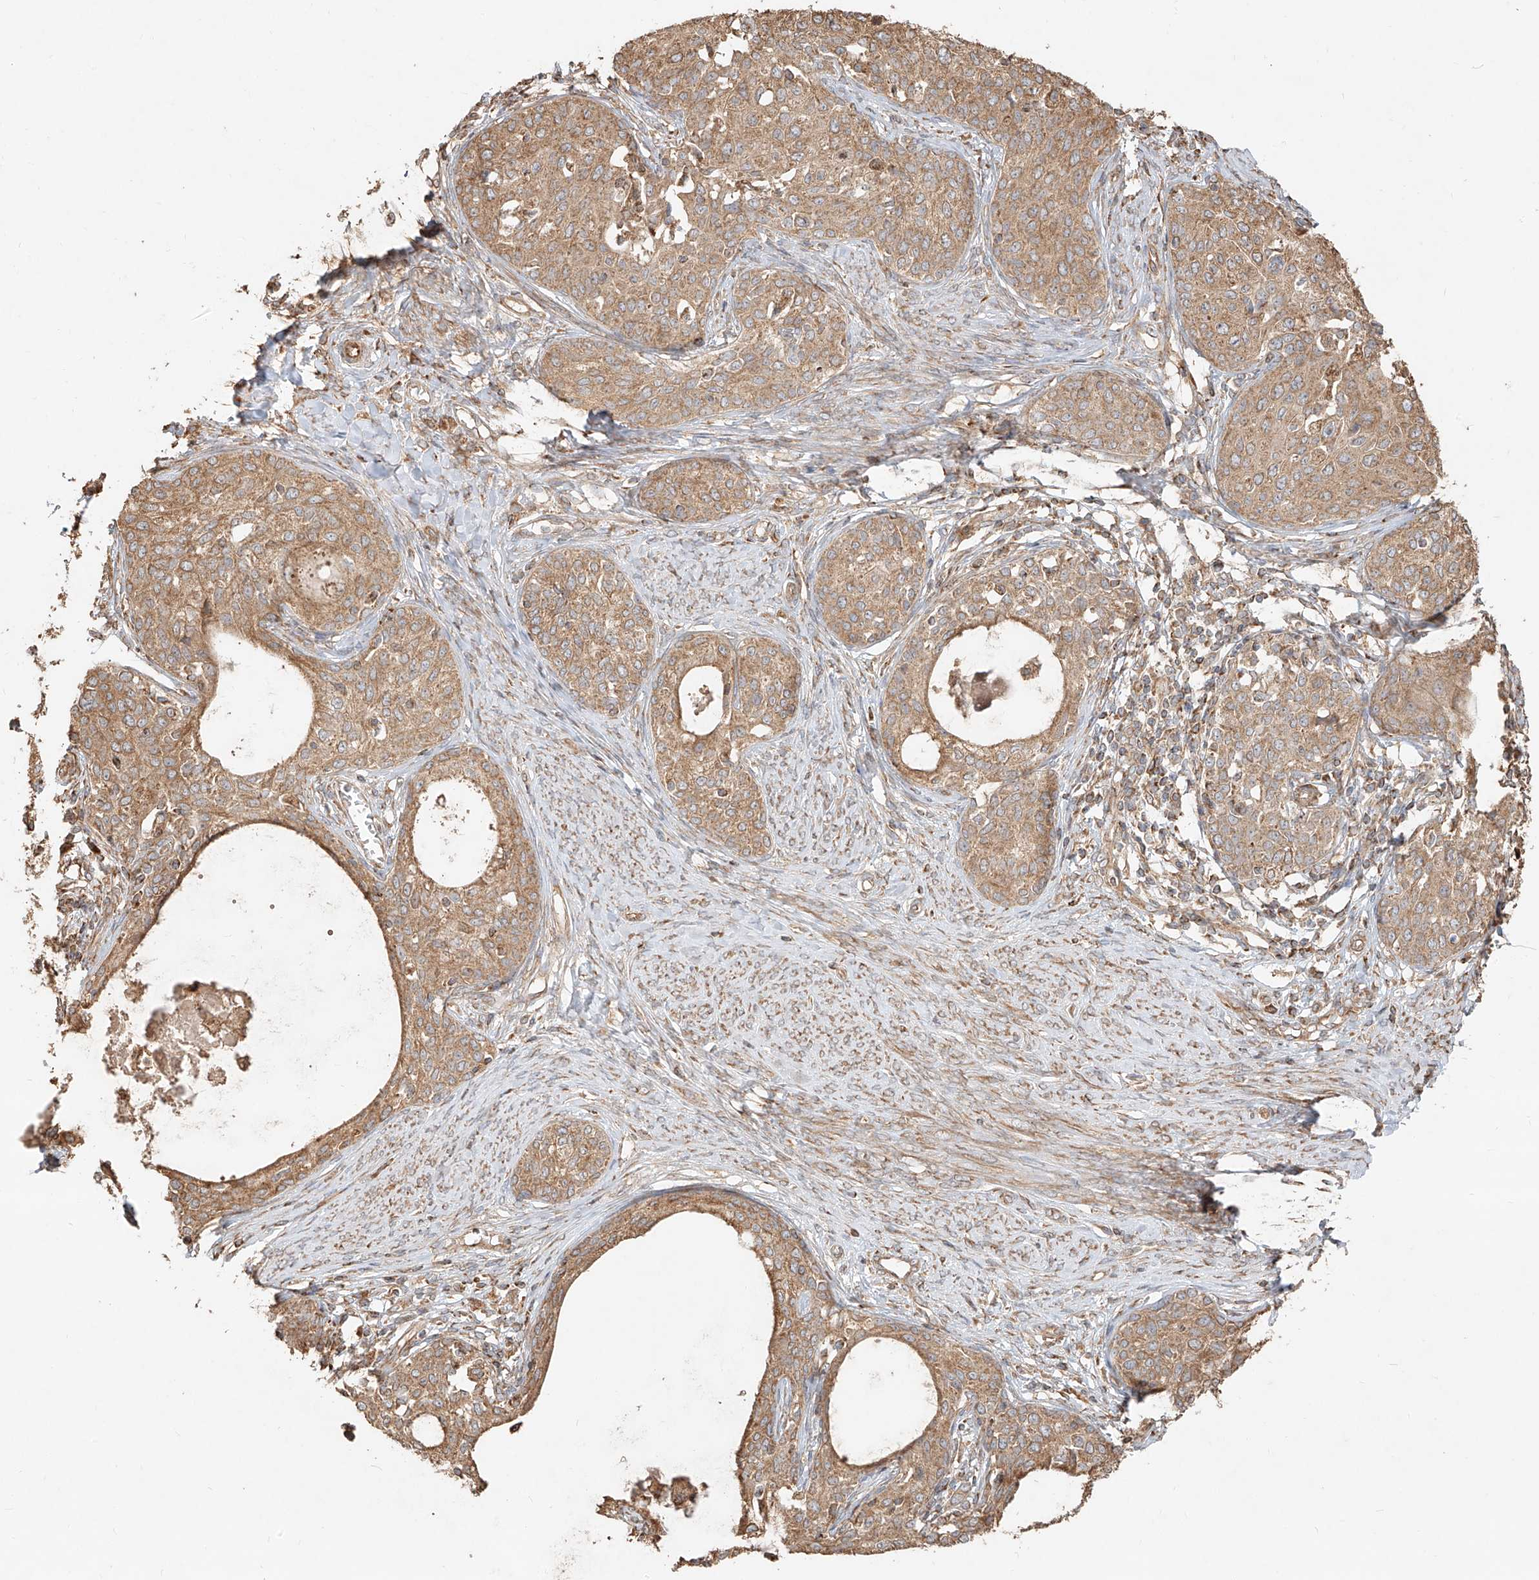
{"staining": {"intensity": "moderate", "quantity": ">75%", "location": "cytoplasmic/membranous"}, "tissue": "cervical cancer", "cell_type": "Tumor cells", "image_type": "cancer", "snomed": [{"axis": "morphology", "description": "Squamous cell carcinoma, NOS"}, {"axis": "morphology", "description": "Adenocarcinoma, NOS"}, {"axis": "topography", "description": "Cervix"}], "caption": "DAB (3,3'-diaminobenzidine) immunohistochemical staining of cervical squamous cell carcinoma demonstrates moderate cytoplasmic/membranous protein staining in approximately >75% of tumor cells.", "gene": "EFNB1", "patient": {"sex": "female", "age": 52}}